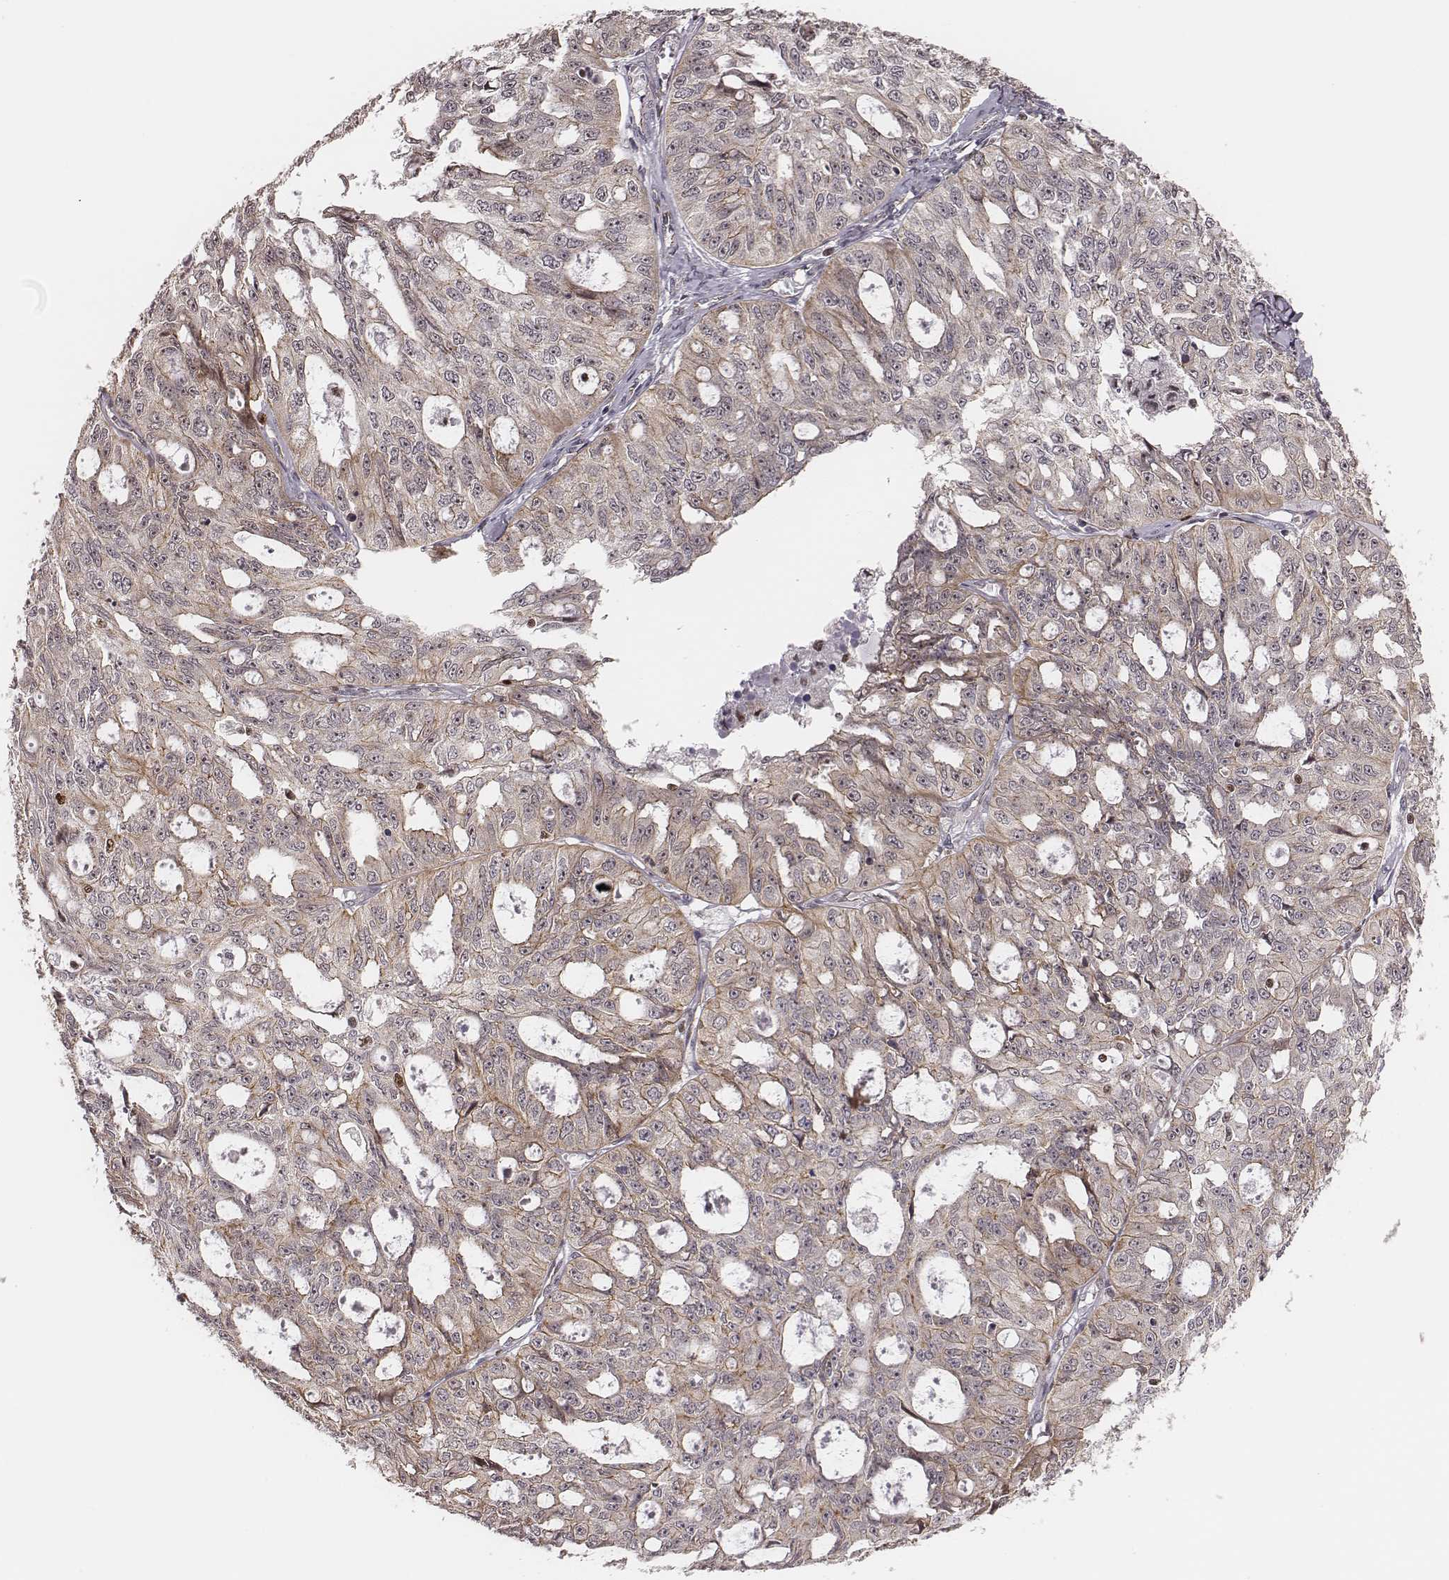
{"staining": {"intensity": "weak", "quantity": "<25%", "location": "cytoplasmic/membranous"}, "tissue": "ovarian cancer", "cell_type": "Tumor cells", "image_type": "cancer", "snomed": [{"axis": "morphology", "description": "Carcinoma, endometroid"}, {"axis": "topography", "description": "Ovary"}], "caption": "An image of ovarian cancer (endometroid carcinoma) stained for a protein shows no brown staining in tumor cells. (DAB (3,3'-diaminobenzidine) IHC with hematoxylin counter stain).", "gene": "WDR59", "patient": {"sex": "female", "age": 65}}